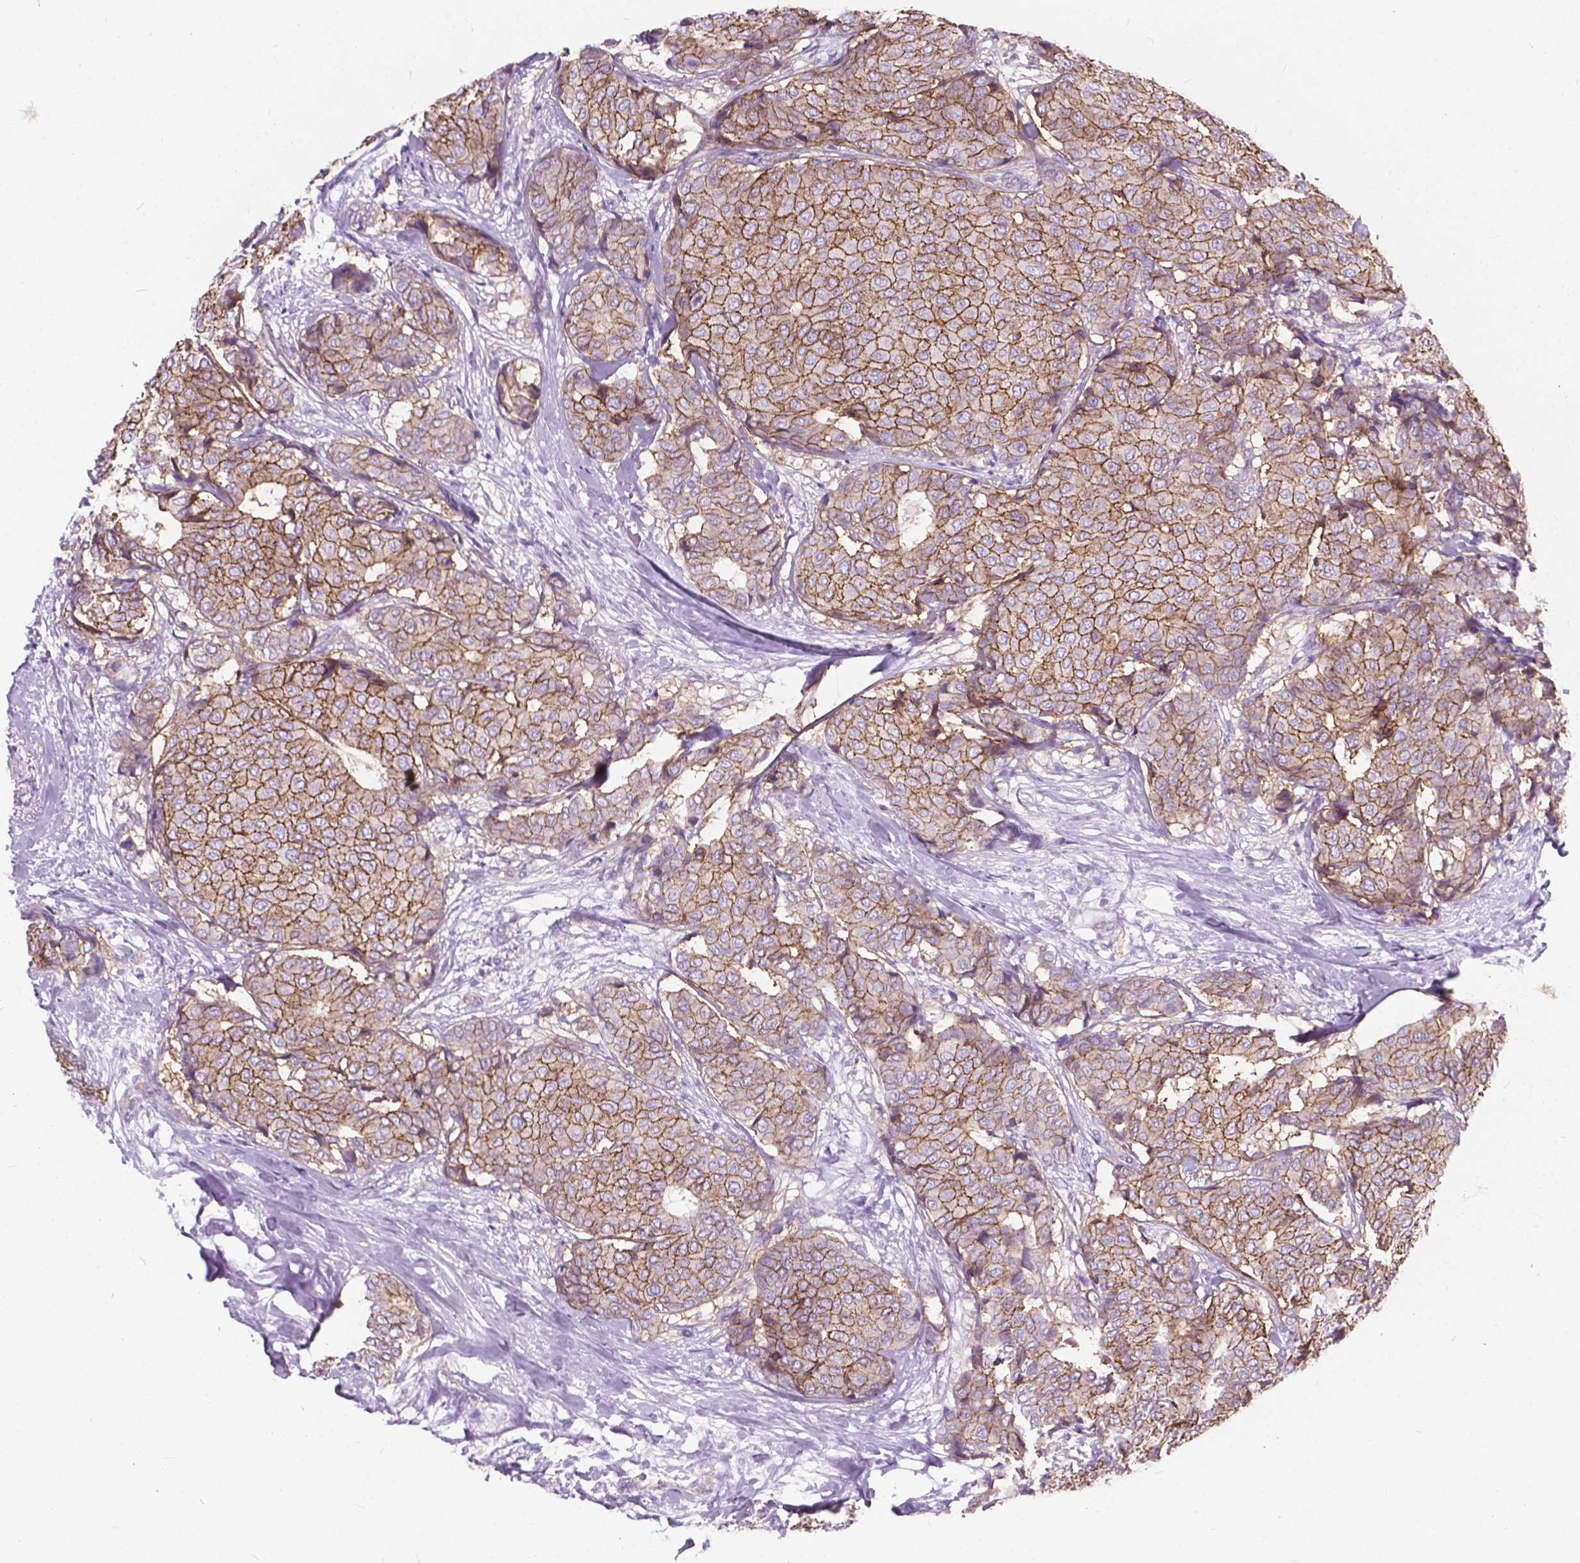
{"staining": {"intensity": "moderate", "quantity": ">75%", "location": "cytoplasmic/membranous"}, "tissue": "breast cancer", "cell_type": "Tumor cells", "image_type": "cancer", "snomed": [{"axis": "morphology", "description": "Duct carcinoma"}, {"axis": "topography", "description": "Breast"}], "caption": "The histopathology image shows immunohistochemical staining of infiltrating ductal carcinoma (breast). There is moderate cytoplasmic/membranous expression is seen in approximately >75% of tumor cells.", "gene": "KIAA0040", "patient": {"sex": "female", "age": 75}}